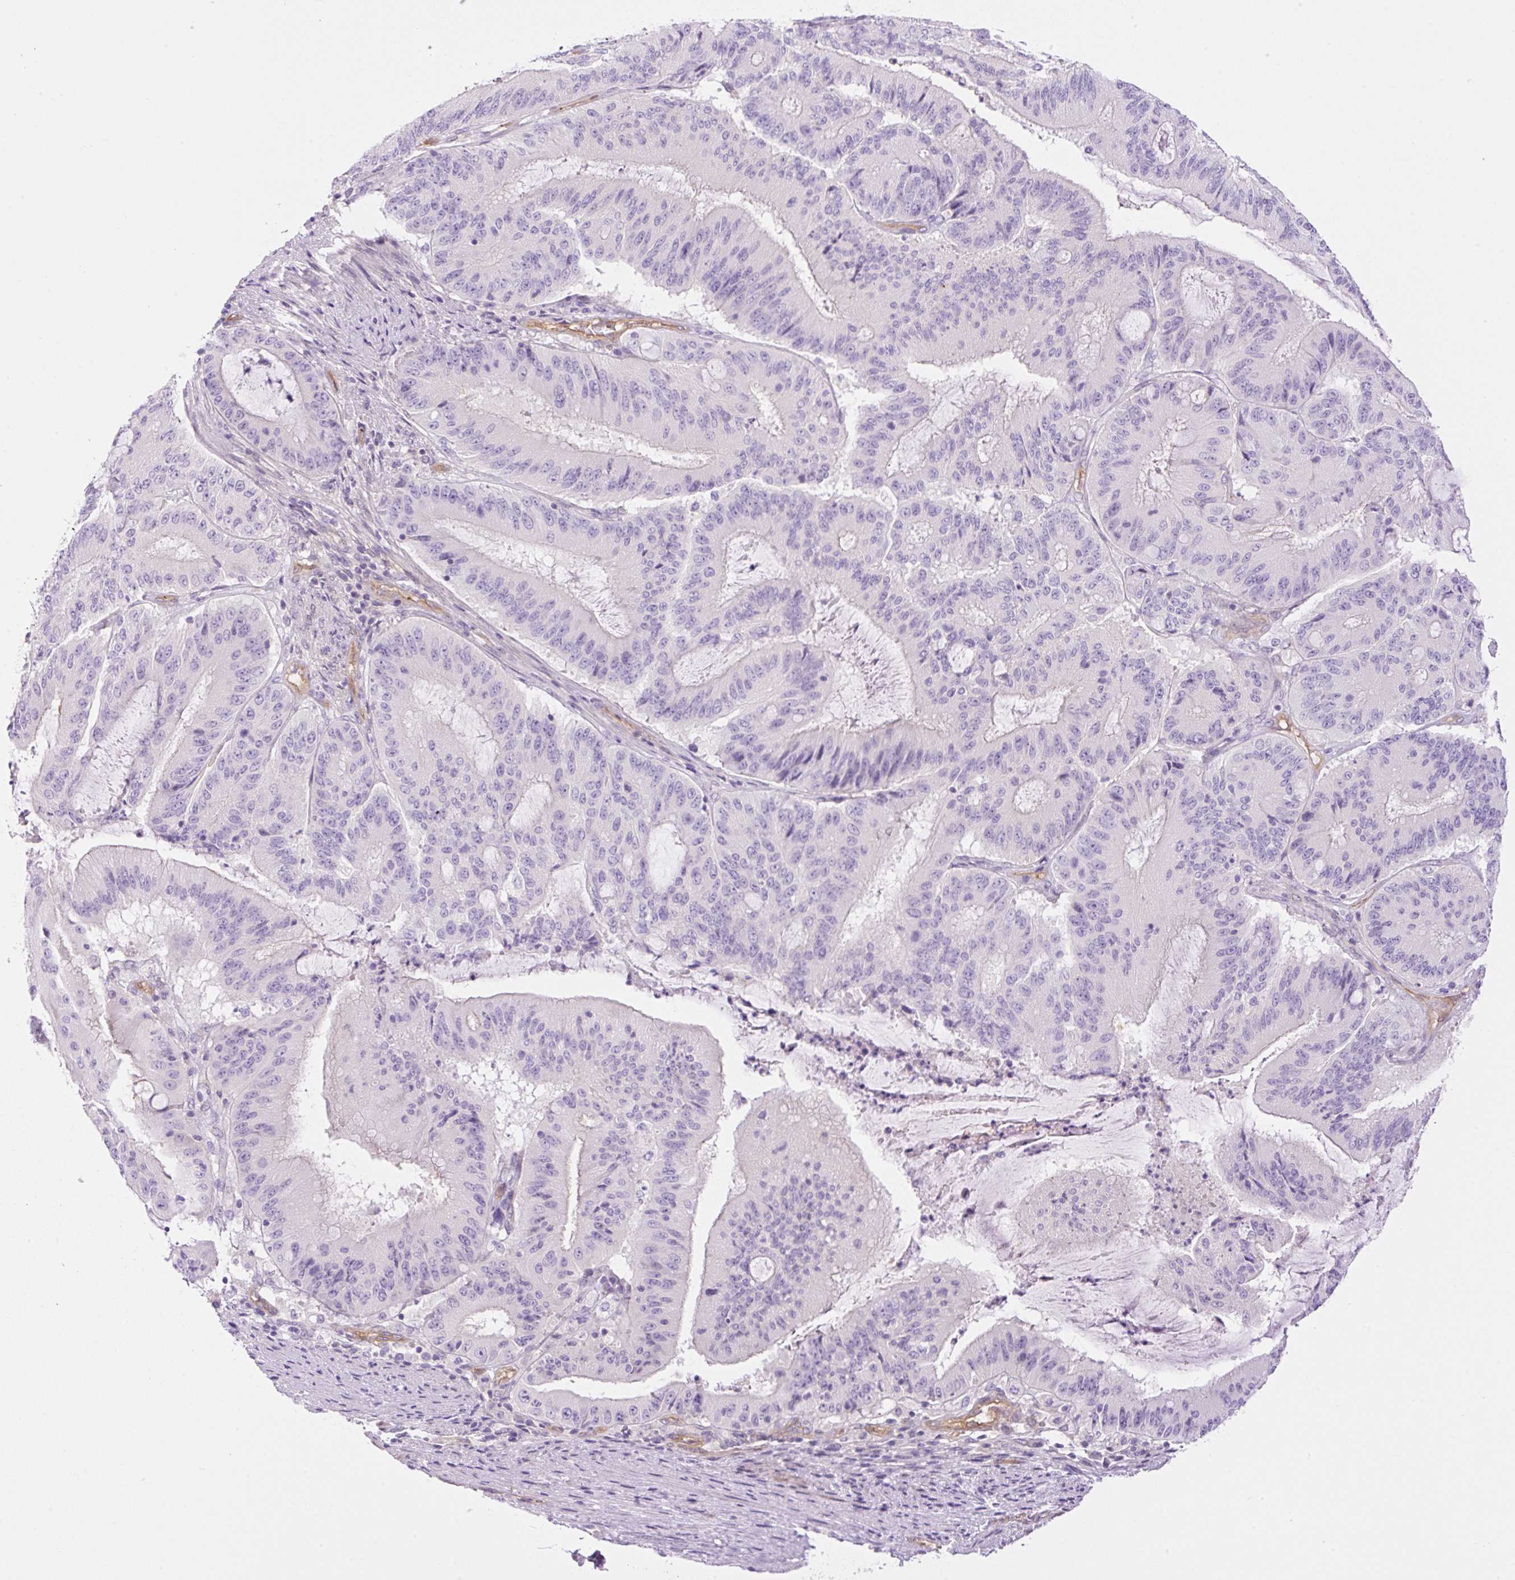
{"staining": {"intensity": "negative", "quantity": "none", "location": "none"}, "tissue": "liver cancer", "cell_type": "Tumor cells", "image_type": "cancer", "snomed": [{"axis": "morphology", "description": "Normal tissue, NOS"}, {"axis": "morphology", "description": "Cholangiocarcinoma"}, {"axis": "topography", "description": "Liver"}, {"axis": "topography", "description": "Peripheral nerve tissue"}], "caption": "Protein analysis of liver cancer reveals no significant staining in tumor cells.", "gene": "EHD3", "patient": {"sex": "female", "age": 73}}